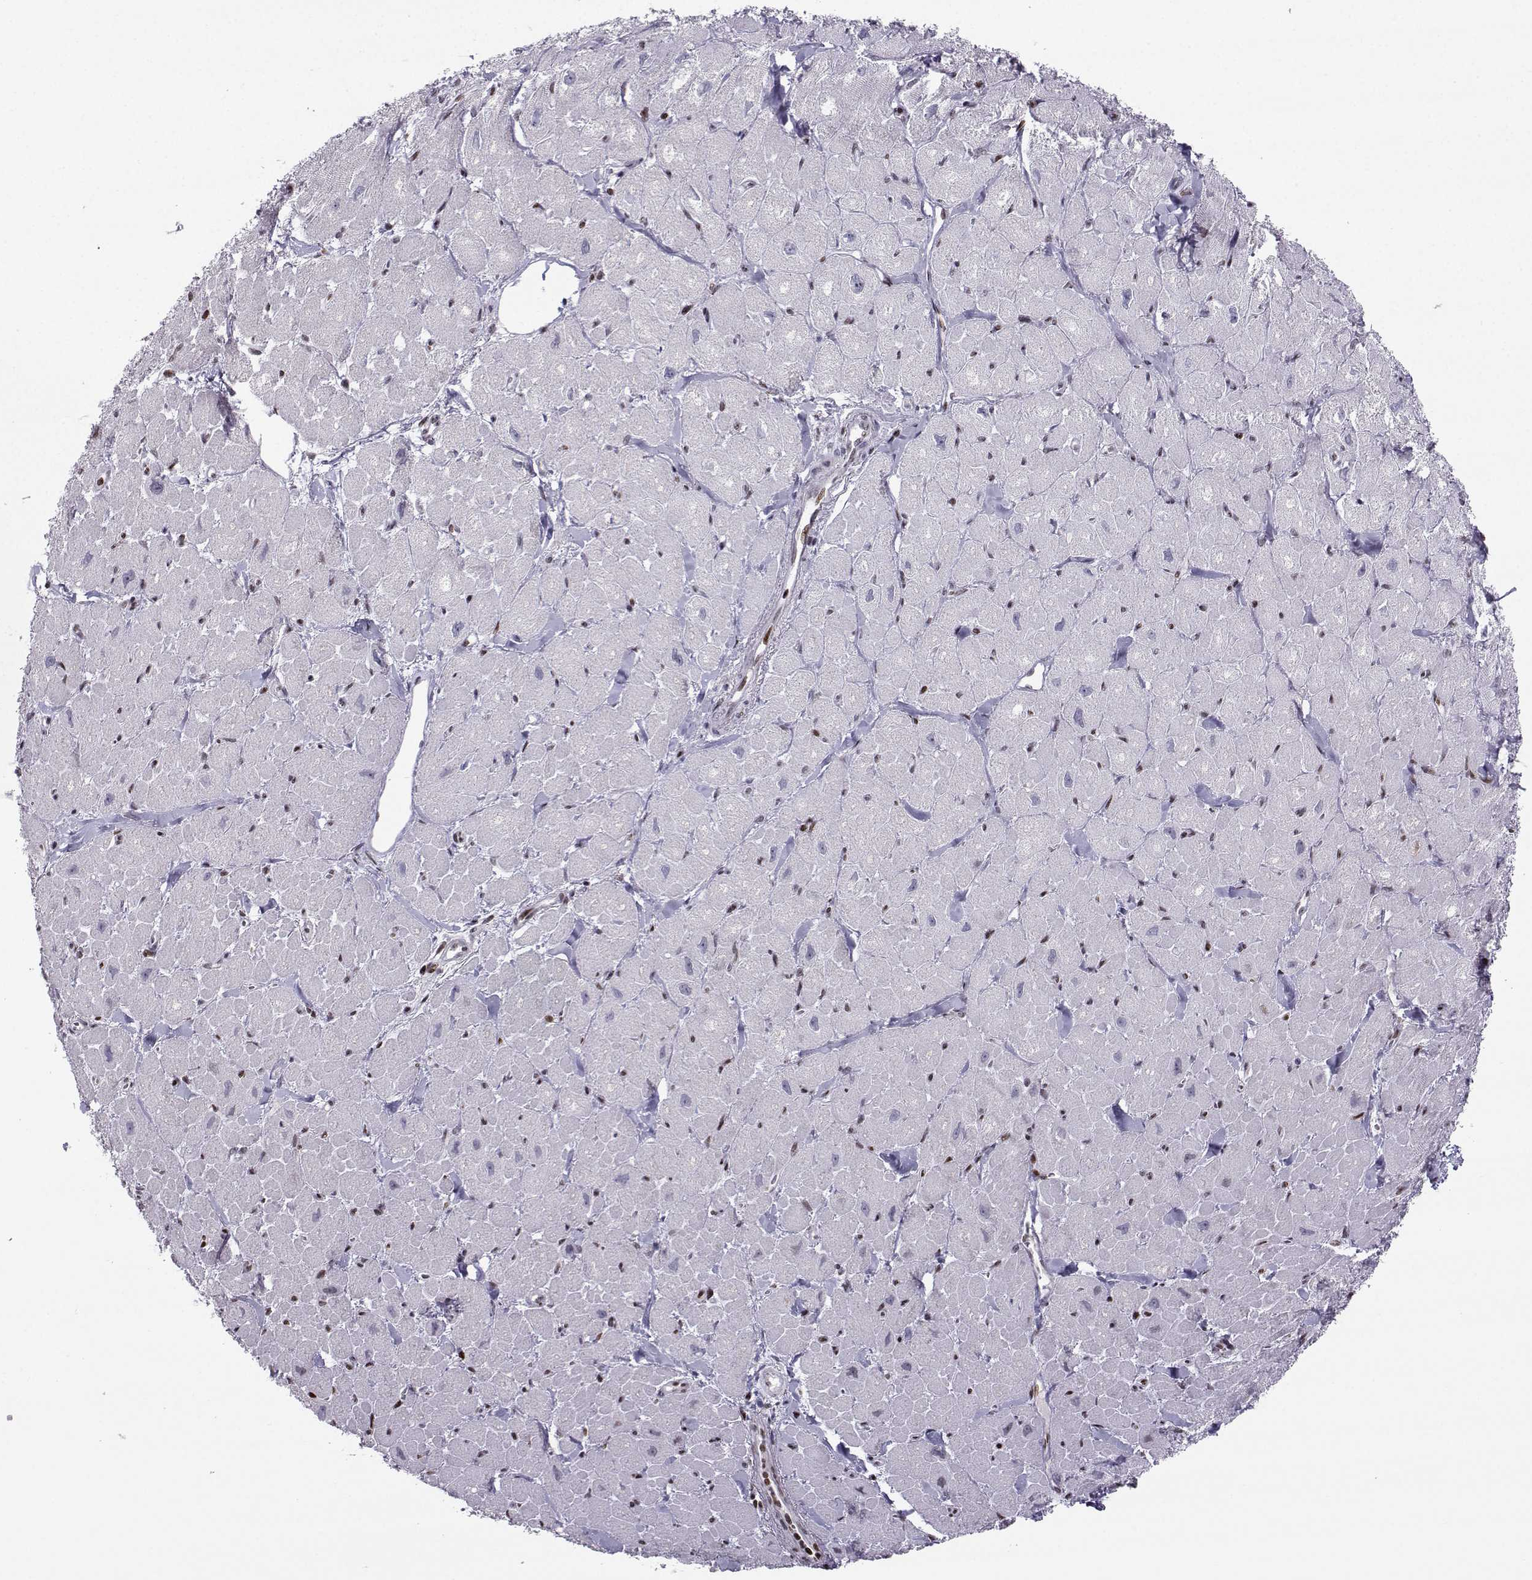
{"staining": {"intensity": "moderate", "quantity": "<25%", "location": "nuclear"}, "tissue": "heart muscle", "cell_type": "Cardiomyocytes", "image_type": "normal", "snomed": [{"axis": "morphology", "description": "Normal tissue, NOS"}, {"axis": "topography", "description": "Heart"}], "caption": "Protein analysis of benign heart muscle demonstrates moderate nuclear expression in approximately <25% of cardiomyocytes. (DAB IHC with brightfield microscopy, high magnification).", "gene": "ZNF19", "patient": {"sex": "male", "age": 60}}